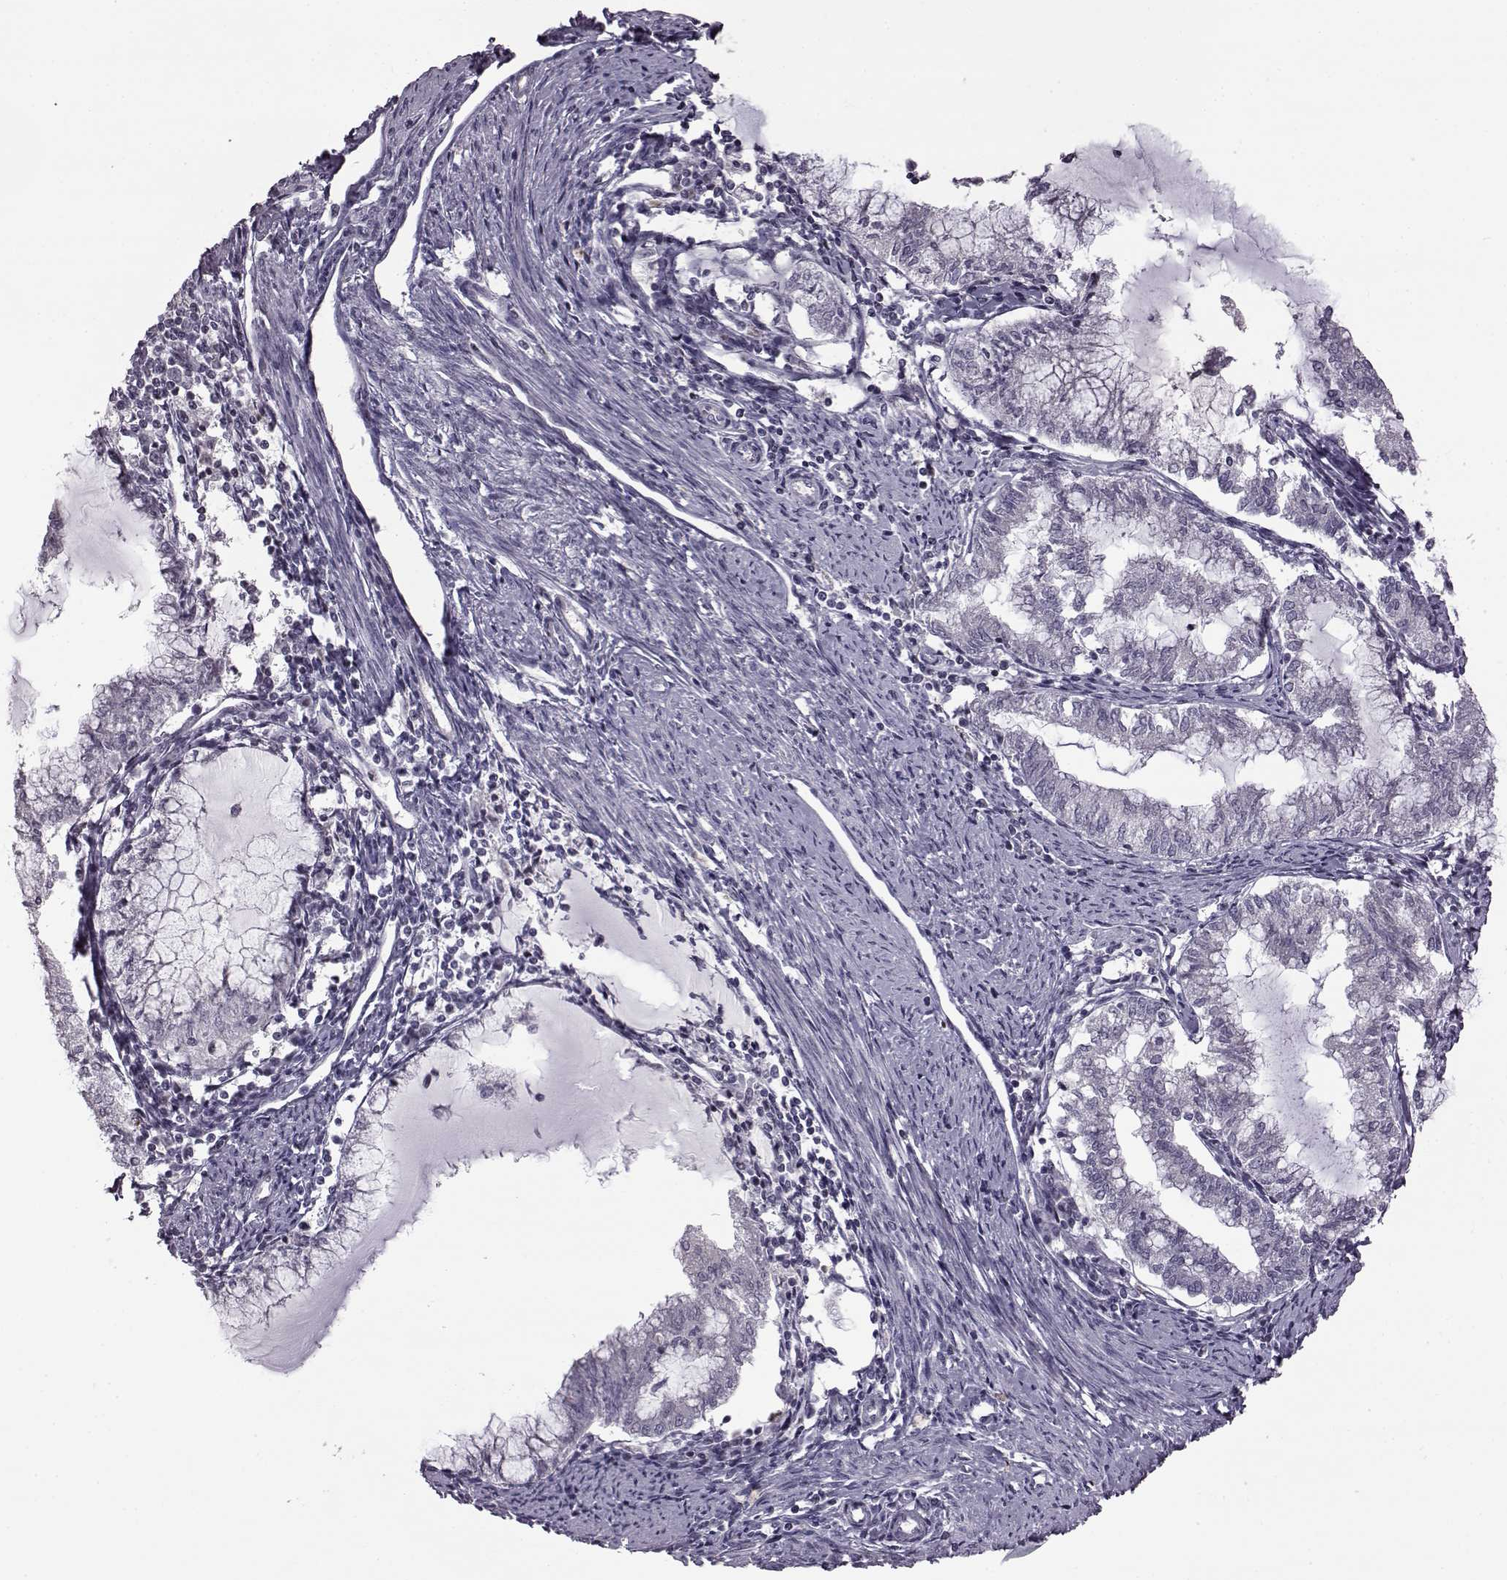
{"staining": {"intensity": "negative", "quantity": "none", "location": "none"}, "tissue": "endometrial cancer", "cell_type": "Tumor cells", "image_type": "cancer", "snomed": [{"axis": "morphology", "description": "Adenocarcinoma, NOS"}, {"axis": "topography", "description": "Endometrium"}], "caption": "High power microscopy histopathology image of an immunohistochemistry (IHC) histopathology image of endometrial adenocarcinoma, revealing no significant expression in tumor cells. The staining was performed using DAB (3,3'-diaminobenzidine) to visualize the protein expression in brown, while the nuclei were stained in blue with hematoxylin (Magnification: 20x).", "gene": "GAL", "patient": {"sex": "female", "age": 79}}